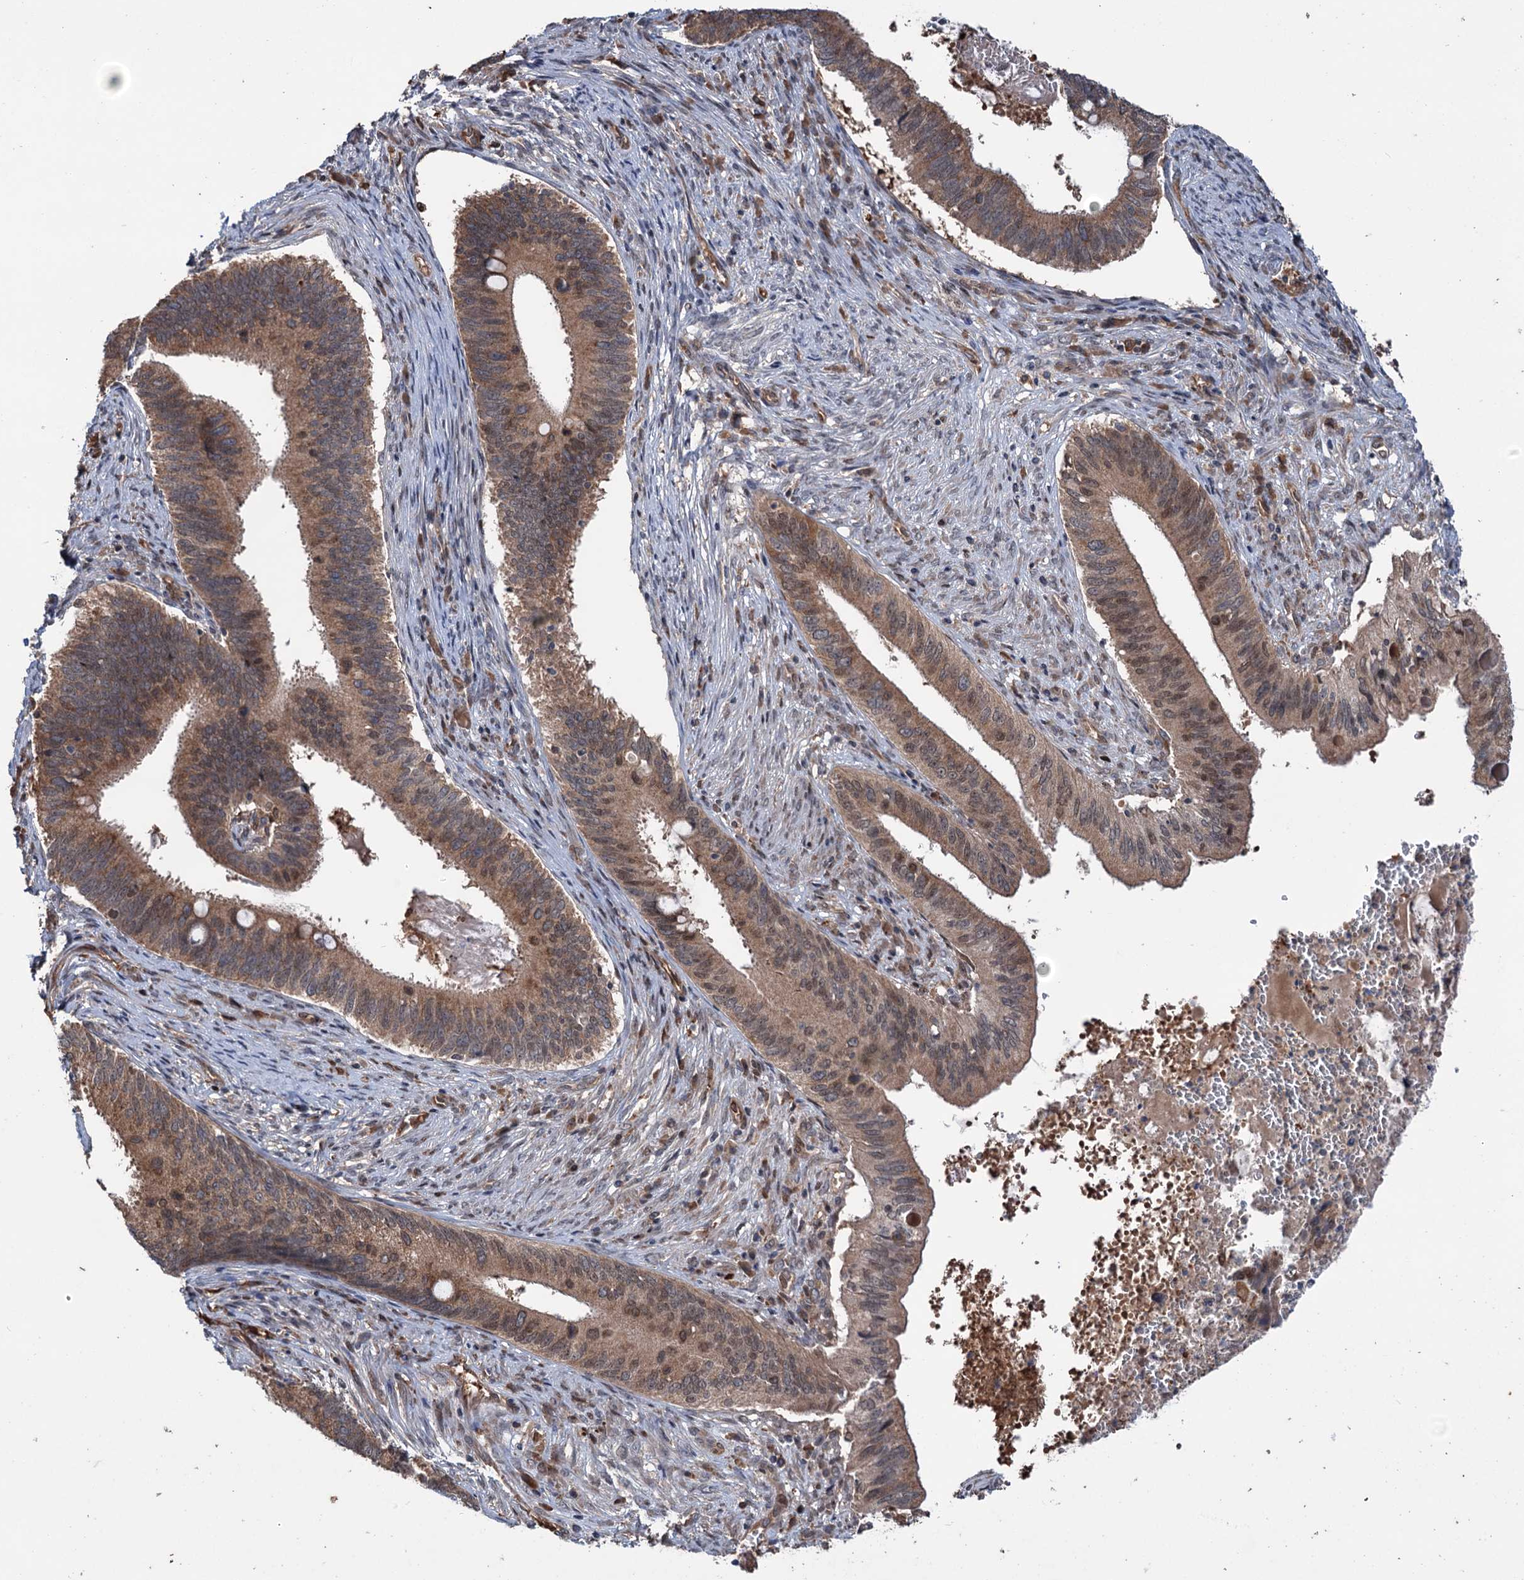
{"staining": {"intensity": "moderate", "quantity": ">75%", "location": "cytoplasmic/membranous,nuclear"}, "tissue": "cervical cancer", "cell_type": "Tumor cells", "image_type": "cancer", "snomed": [{"axis": "morphology", "description": "Adenocarcinoma, NOS"}, {"axis": "topography", "description": "Cervix"}], "caption": "A histopathology image of cervical adenocarcinoma stained for a protein demonstrates moderate cytoplasmic/membranous and nuclear brown staining in tumor cells.", "gene": "NCAPD2", "patient": {"sex": "female", "age": 42}}